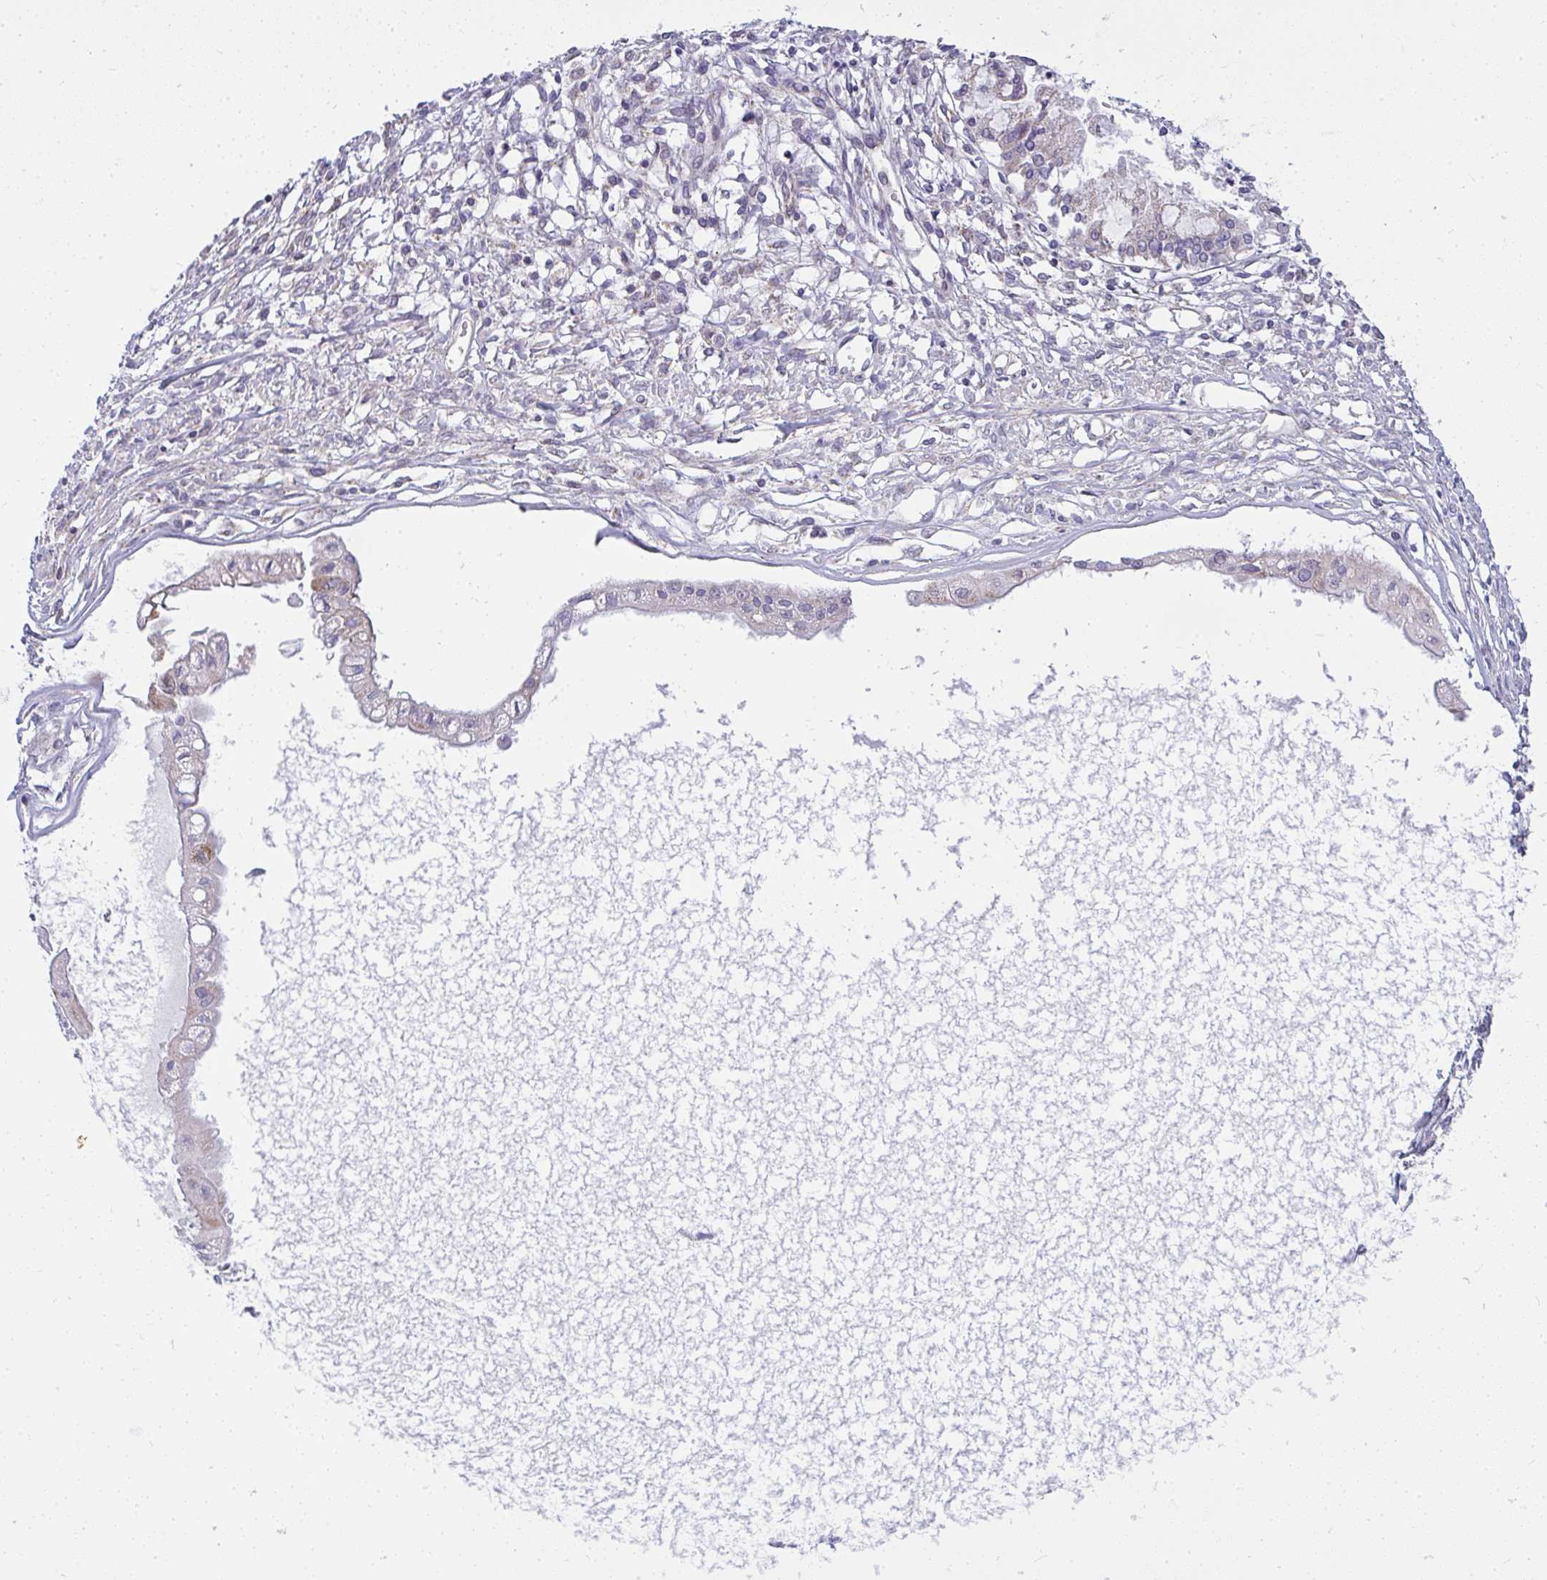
{"staining": {"intensity": "weak", "quantity": "<25%", "location": "cytoplasmic/membranous"}, "tissue": "ovarian cancer", "cell_type": "Tumor cells", "image_type": "cancer", "snomed": [{"axis": "morphology", "description": "Cystadenocarcinoma, mucinous, NOS"}, {"axis": "topography", "description": "Ovary"}], "caption": "The immunohistochemistry (IHC) photomicrograph has no significant positivity in tumor cells of mucinous cystadenocarcinoma (ovarian) tissue.", "gene": "SRRM4", "patient": {"sex": "female", "age": 34}}